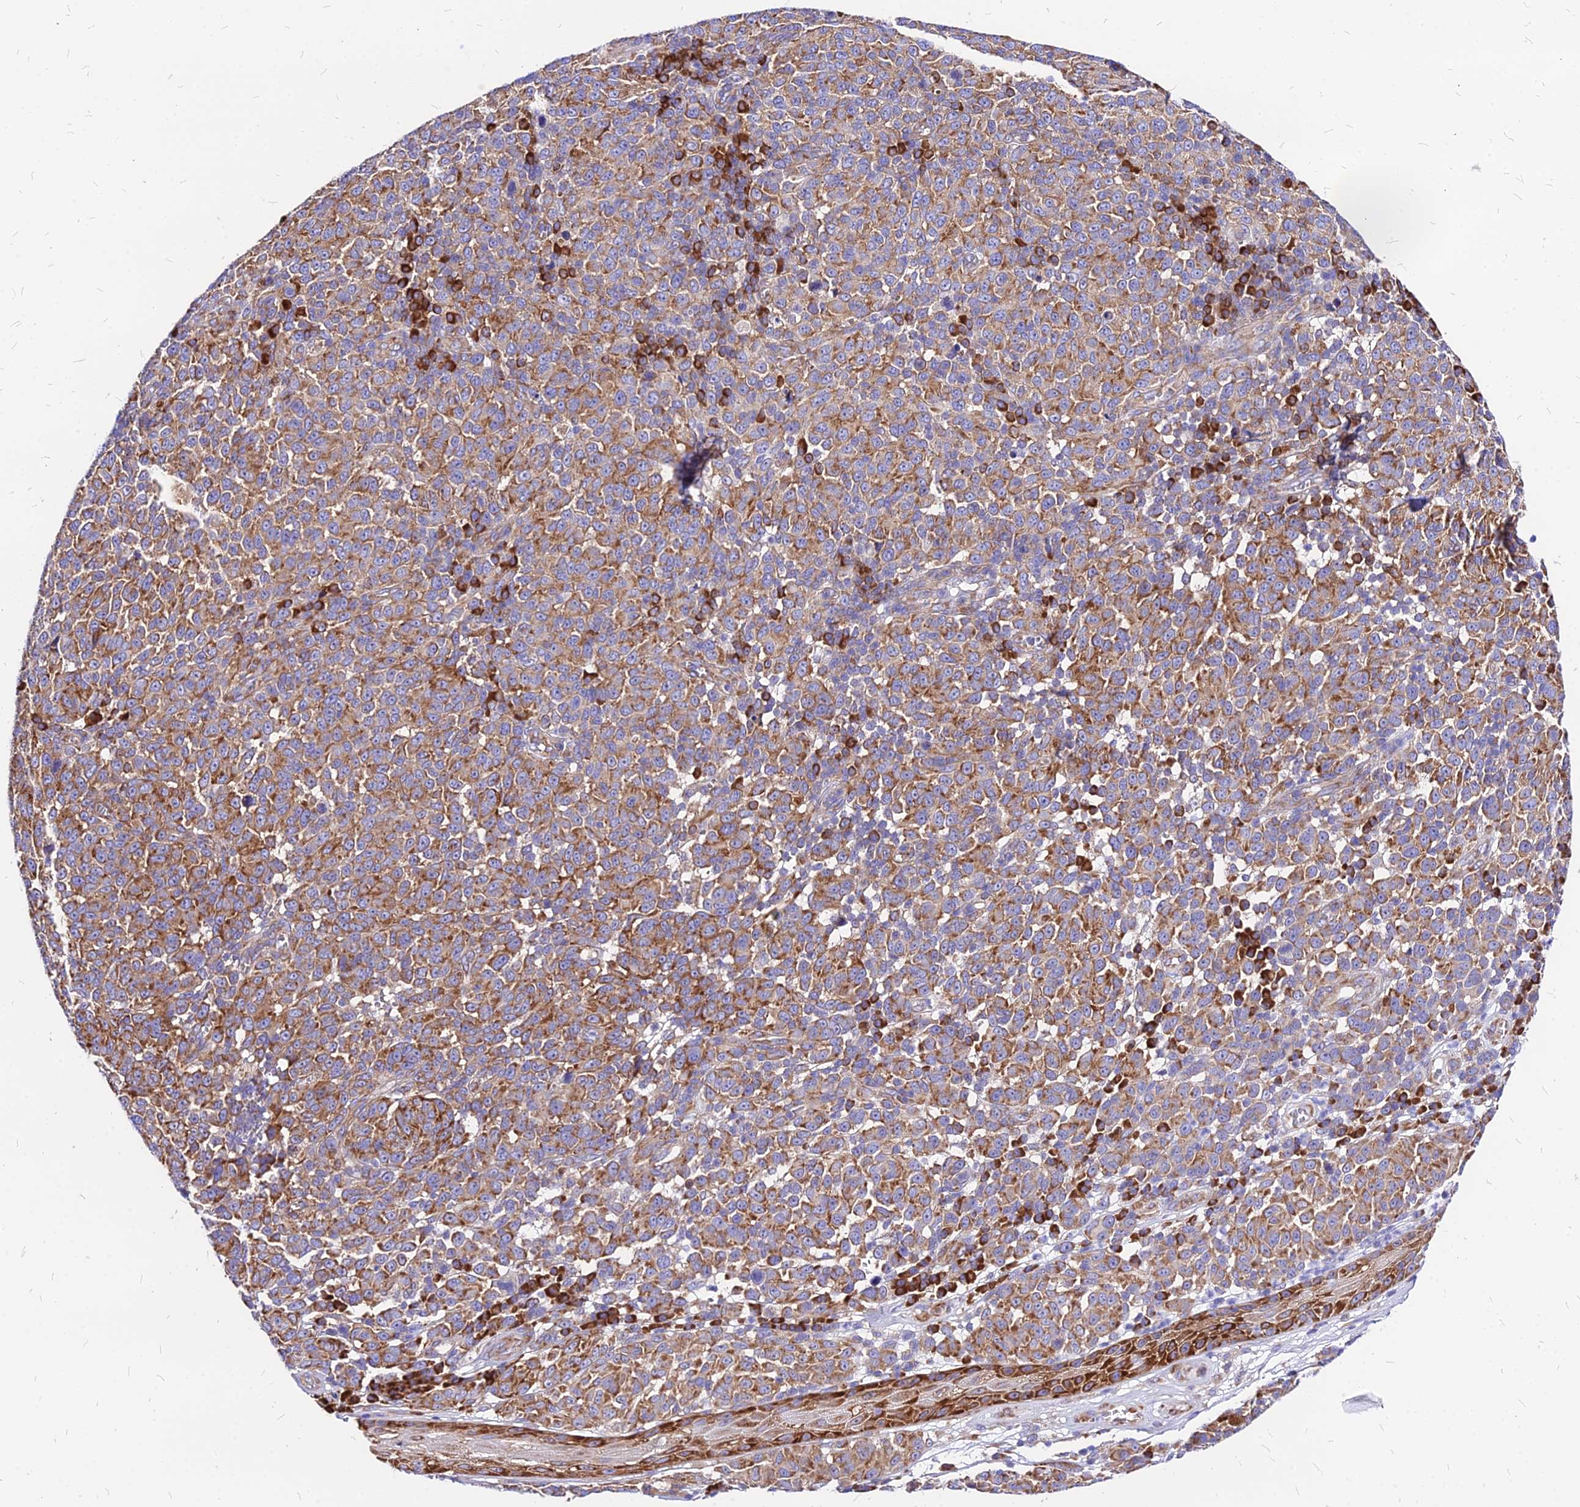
{"staining": {"intensity": "moderate", "quantity": ">75%", "location": "cytoplasmic/membranous"}, "tissue": "melanoma", "cell_type": "Tumor cells", "image_type": "cancer", "snomed": [{"axis": "morphology", "description": "Malignant melanoma, NOS"}, {"axis": "topography", "description": "Skin"}], "caption": "The photomicrograph demonstrates immunohistochemical staining of malignant melanoma. There is moderate cytoplasmic/membranous expression is present in about >75% of tumor cells.", "gene": "RPL19", "patient": {"sex": "male", "age": 49}}